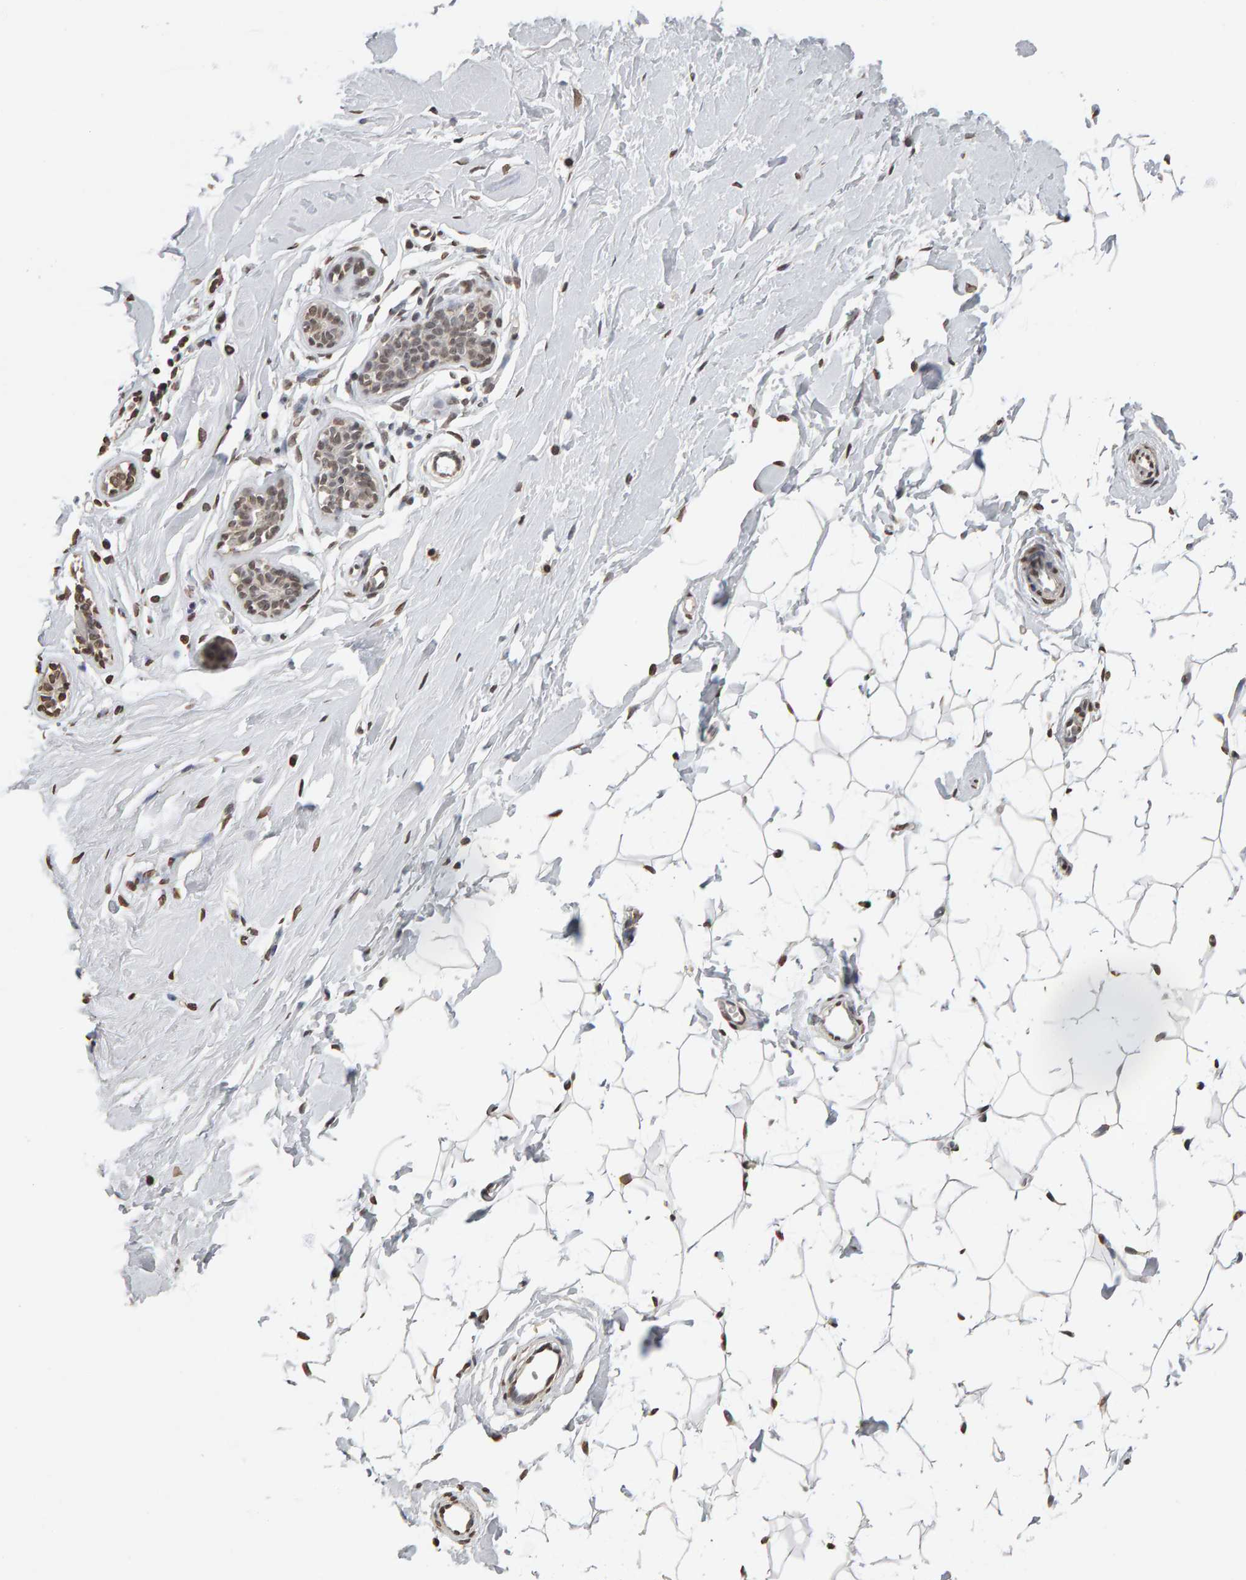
{"staining": {"intensity": "moderate", "quantity": ">75%", "location": "nuclear"}, "tissue": "breast", "cell_type": "Adipocytes", "image_type": "normal", "snomed": [{"axis": "morphology", "description": "Normal tissue, NOS"}, {"axis": "topography", "description": "Breast"}], "caption": "Protein analysis of unremarkable breast displays moderate nuclear expression in about >75% of adipocytes. (brown staining indicates protein expression, while blue staining denotes nuclei).", "gene": "AFF4", "patient": {"sex": "female", "age": 23}}